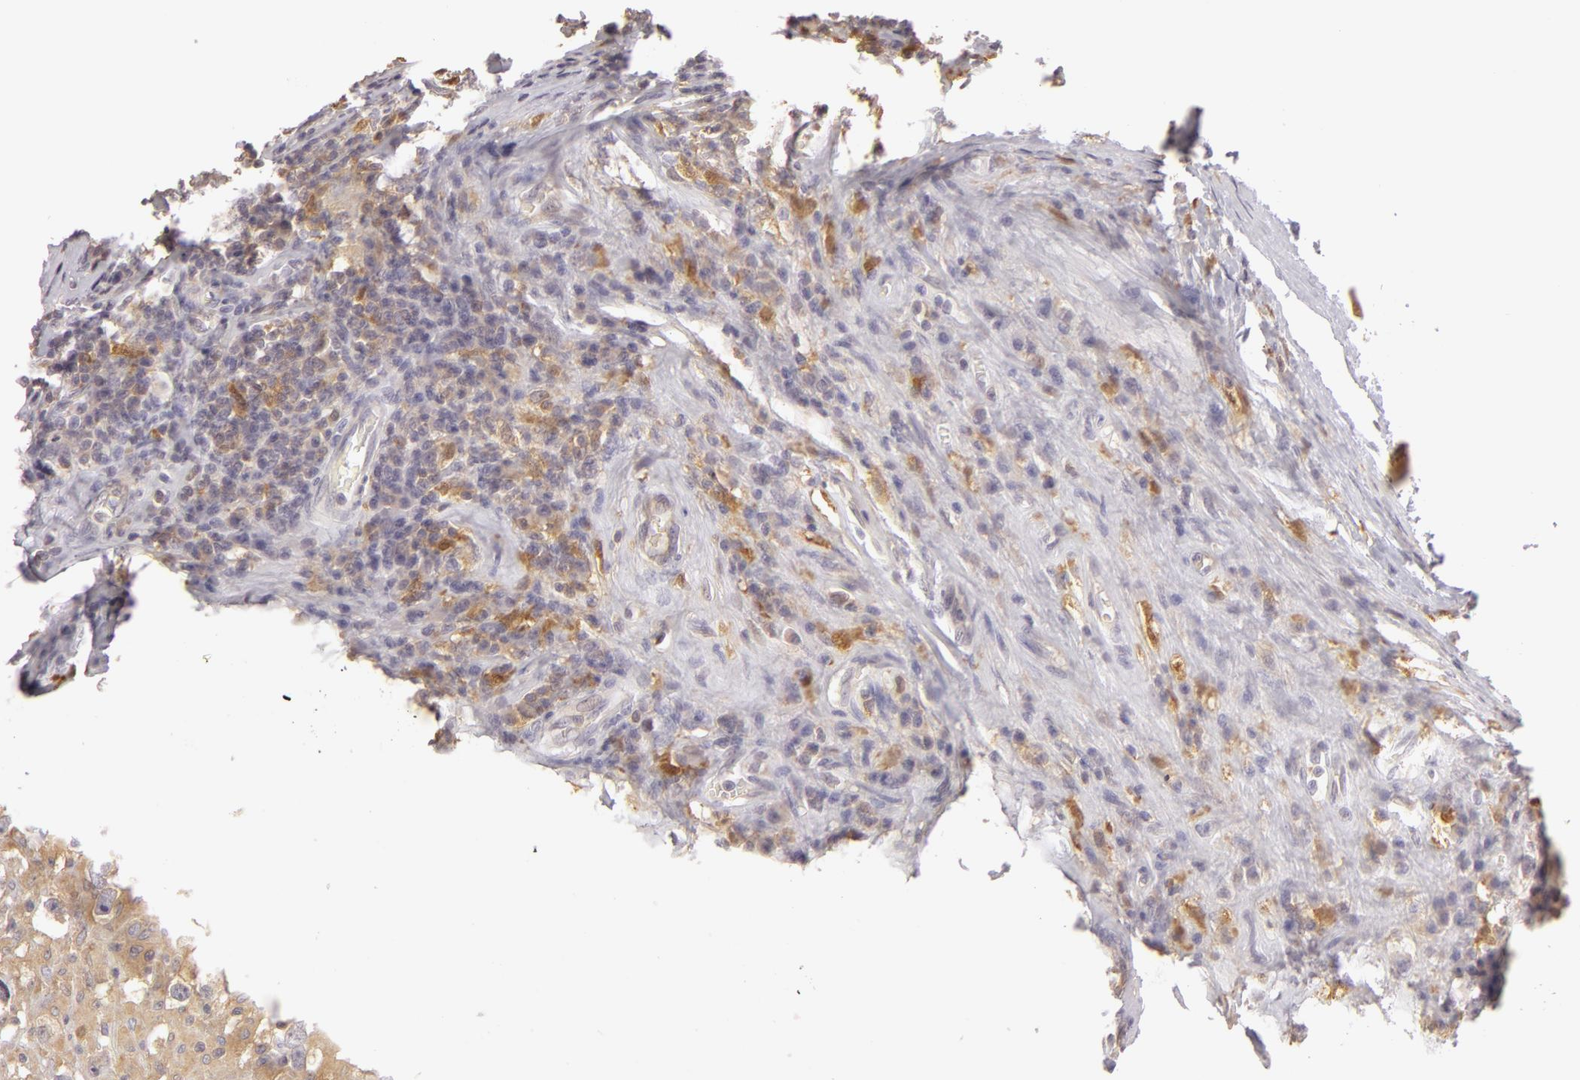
{"staining": {"intensity": "weak", "quantity": ">75%", "location": "cytoplasmic/membranous"}, "tissue": "testis cancer", "cell_type": "Tumor cells", "image_type": "cancer", "snomed": [{"axis": "morphology", "description": "Seminoma, NOS"}, {"axis": "topography", "description": "Testis"}], "caption": "Weak cytoplasmic/membranous staining is appreciated in about >75% of tumor cells in testis cancer (seminoma).", "gene": "GNPDA1", "patient": {"sex": "male", "age": 34}}